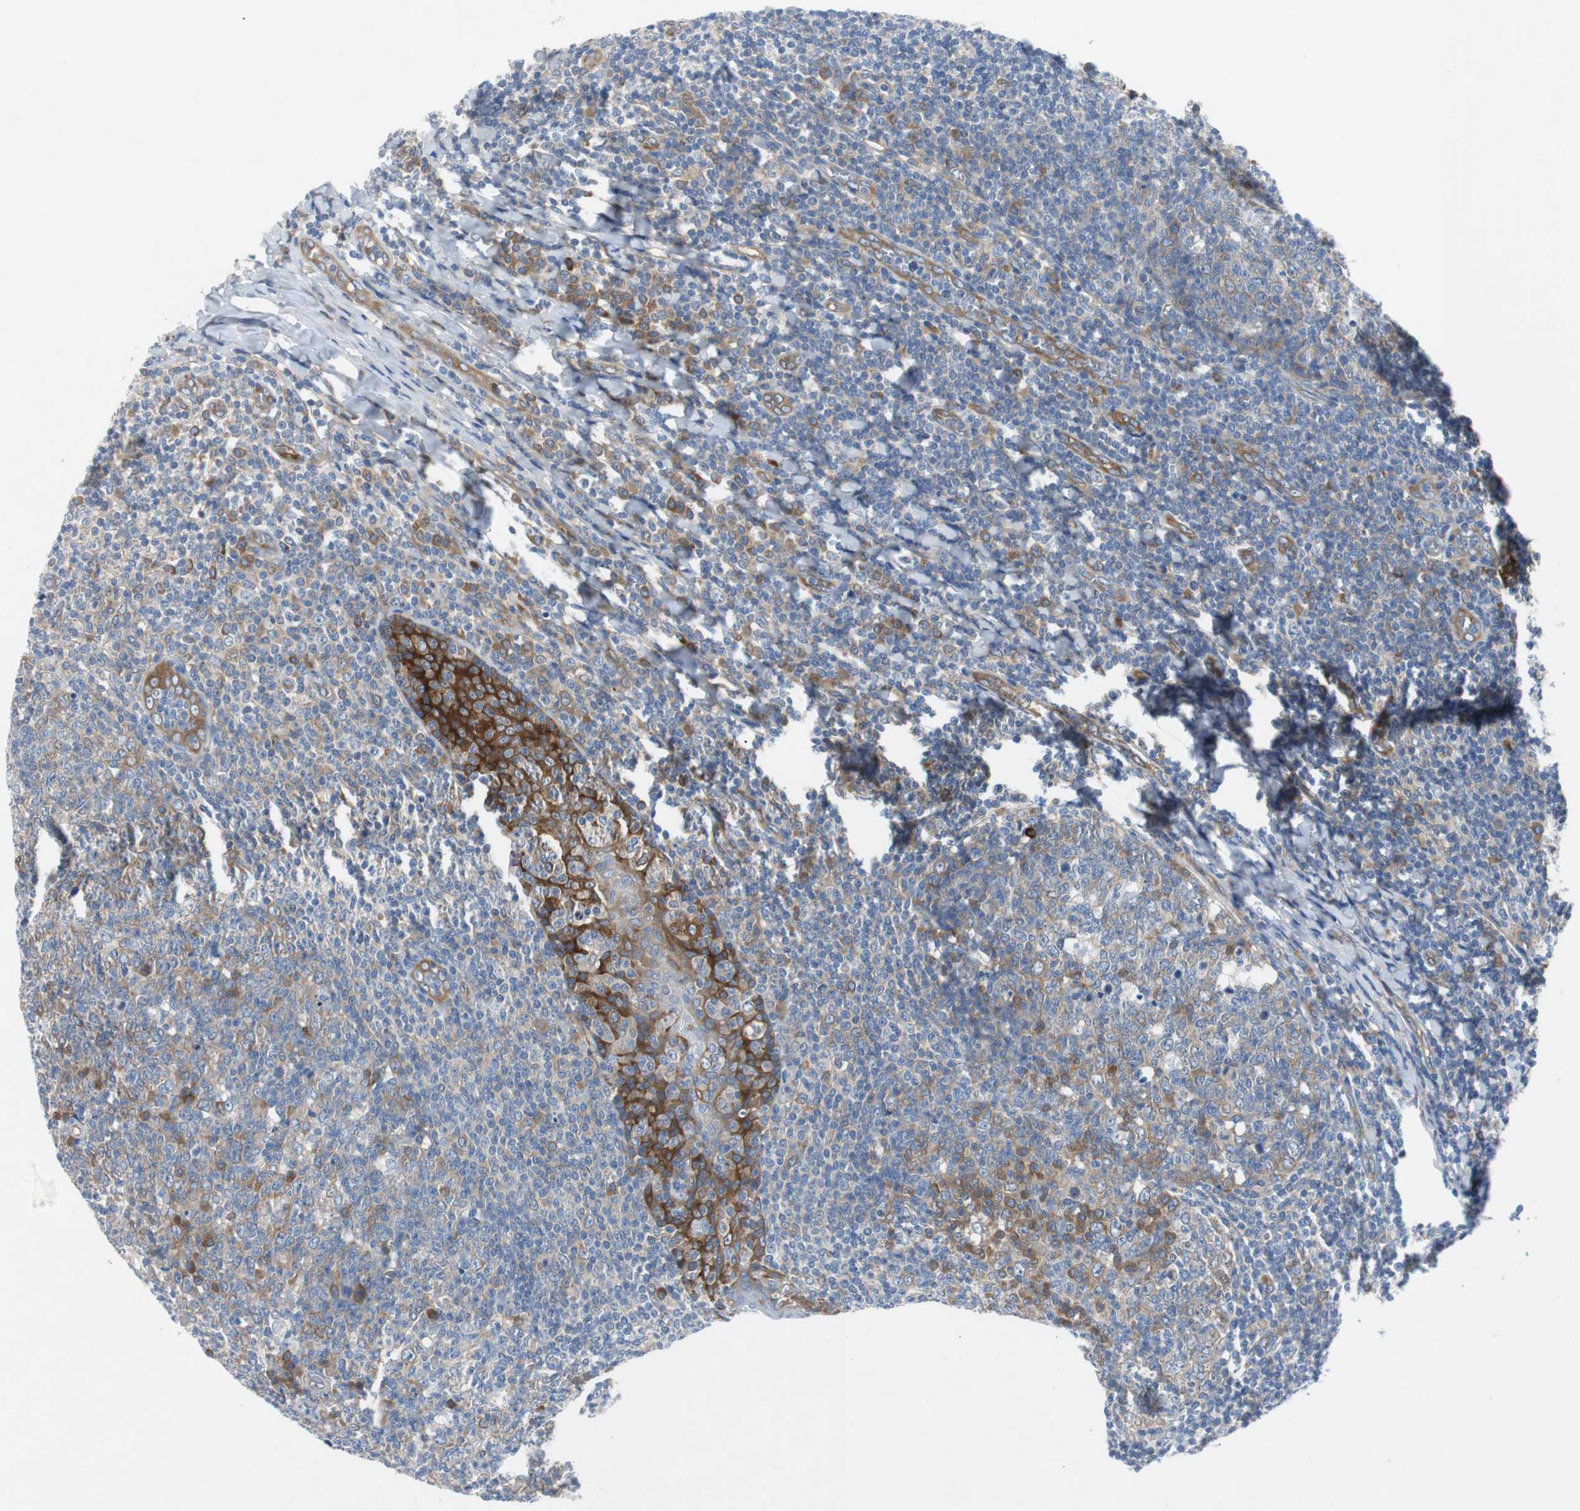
{"staining": {"intensity": "weak", "quantity": "25%-75%", "location": "cytoplasmic/membranous"}, "tissue": "tonsil", "cell_type": "Germinal center cells", "image_type": "normal", "snomed": [{"axis": "morphology", "description": "Normal tissue, NOS"}, {"axis": "topography", "description": "Tonsil"}], "caption": "Tonsil stained with DAB IHC displays low levels of weak cytoplasmic/membranous staining in about 25%-75% of germinal center cells.", "gene": "EEF2K", "patient": {"sex": "male", "age": 31}}